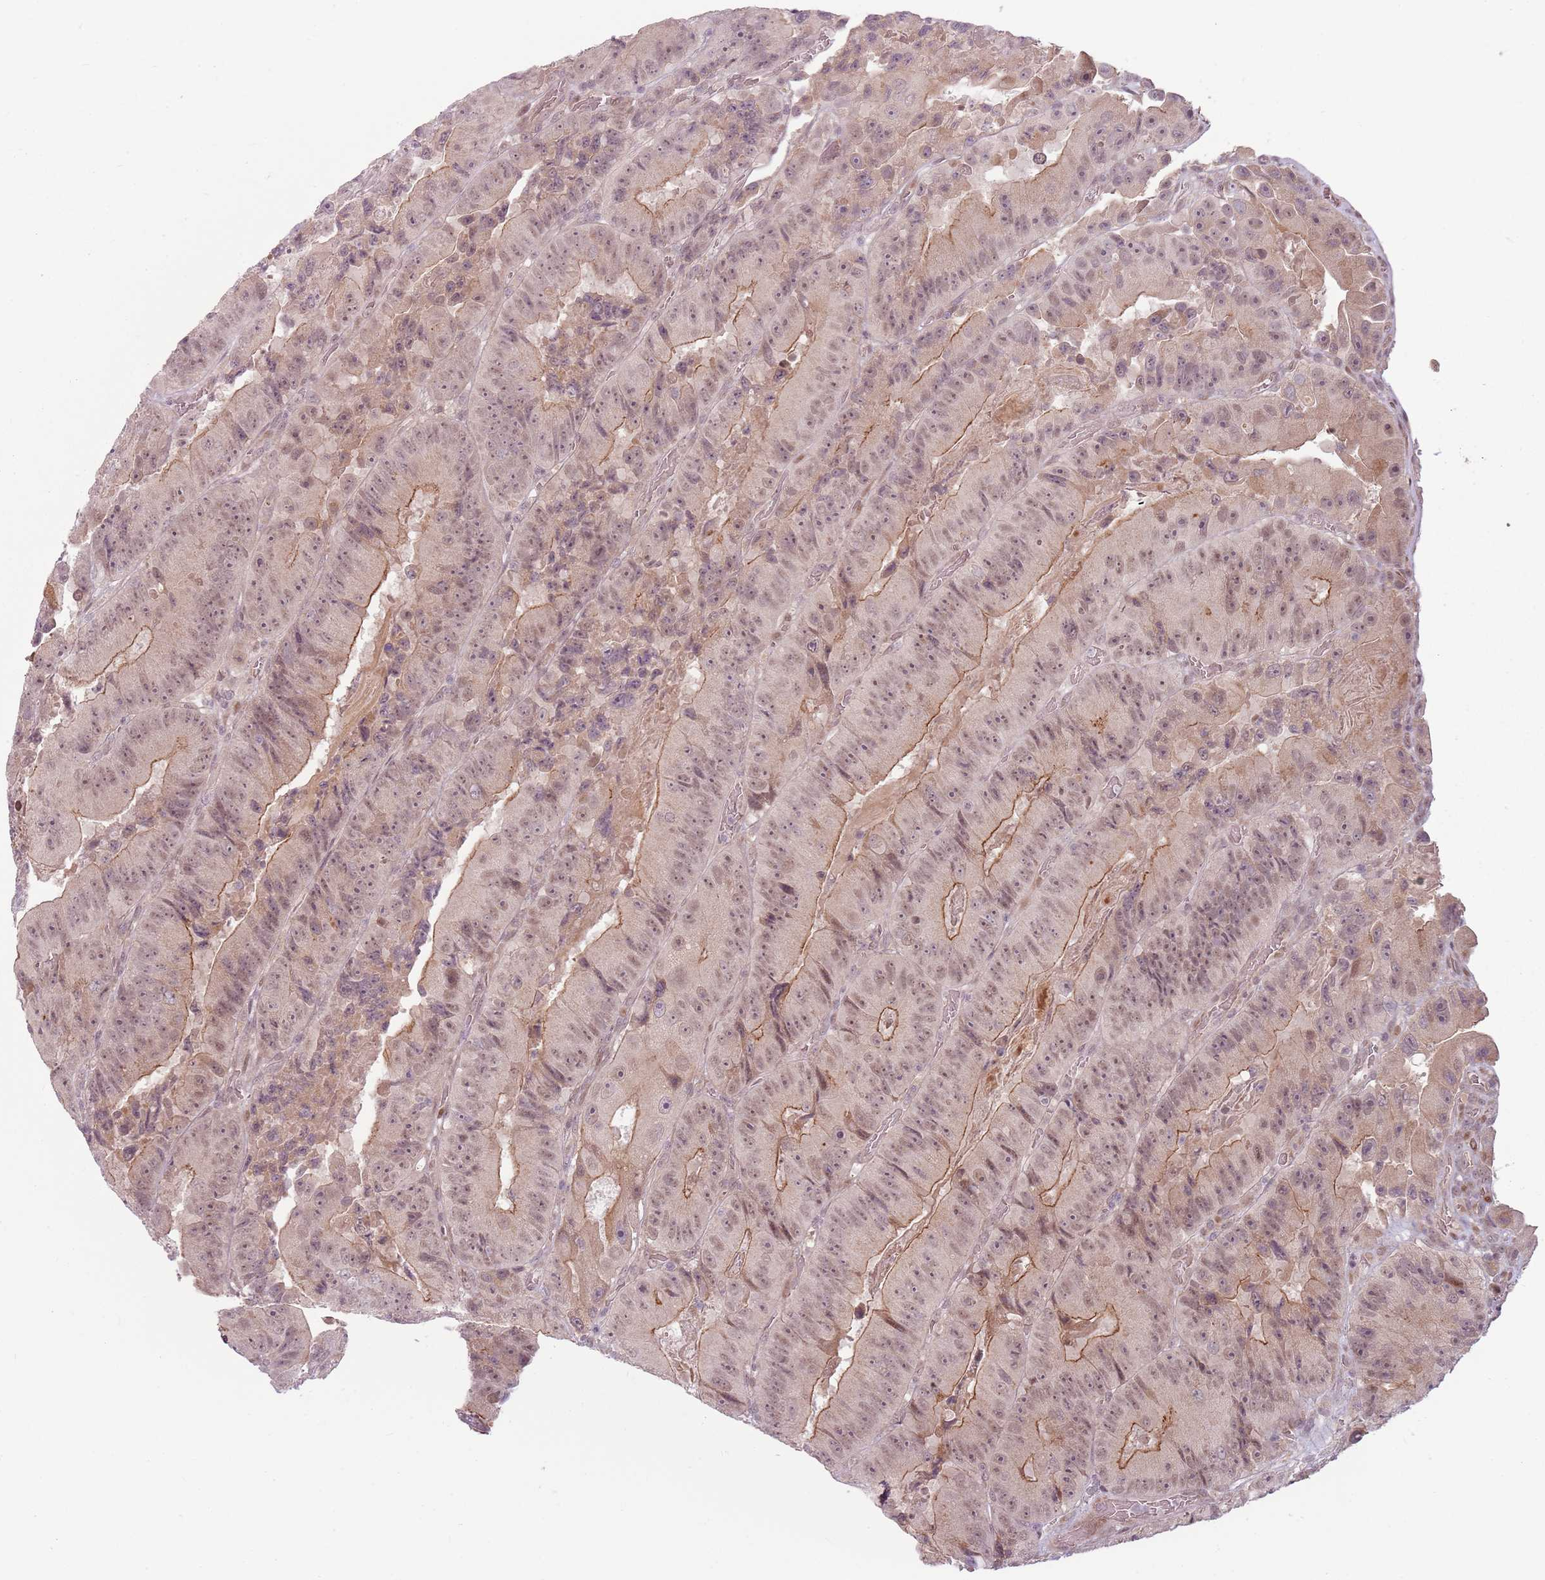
{"staining": {"intensity": "weak", "quantity": ">75%", "location": "cytoplasmic/membranous,nuclear"}, "tissue": "colorectal cancer", "cell_type": "Tumor cells", "image_type": "cancer", "snomed": [{"axis": "morphology", "description": "Adenocarcinoma, NOS"}, {"axis": "topography", "description": "Colon"}], "caption": "High-power microscopy captured an IHC image of colorectal adenocarcinoma, revealing weak cytoplasmic/membranous and nuclear positivity in about >75% of tumor cells.", "gene": "ADGRG1", "patient": {"sex": "female", "age": 86}}